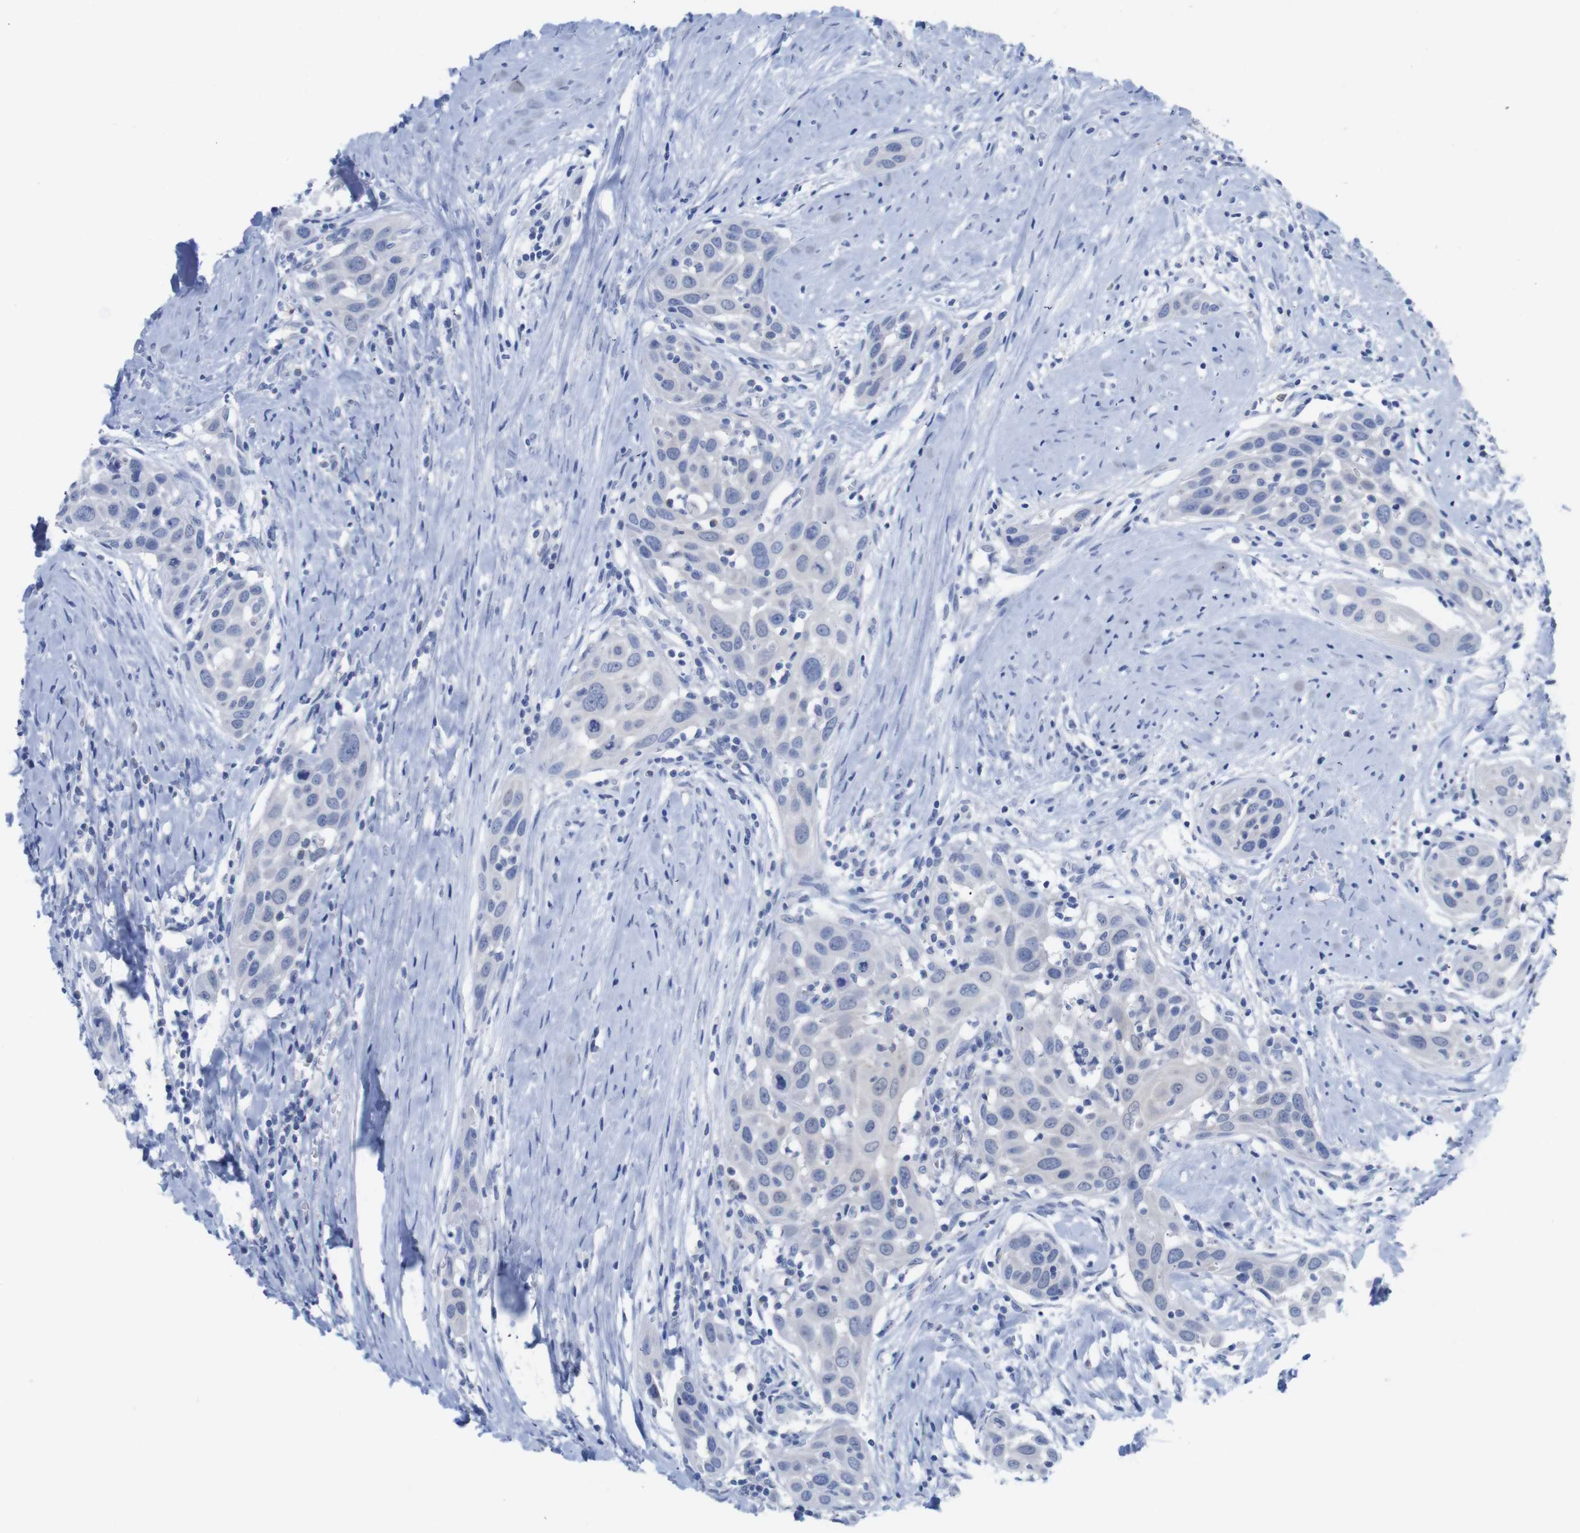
{"staining": {"intensity": "negative", "quantity": "none", "location": "none"}, "tissue": "head and neck cancer", "cell_type": "Tumor cells", "image_type": "cancer", "snomed": [{"axis": "morphology", "description": "Squamous cell carcinoma, NOS"}, {"axis": "topography", "description": "Oral tissue"}, {"axis": "topography", "description": "Head-Neck"}], "caption": "Protein analysis of squamous cell carcinoma (head and neck) demonstrates no significant staining in tumor cells.", "gene": "PNMA1", "patient": {"sex": "female", "age": 50}}